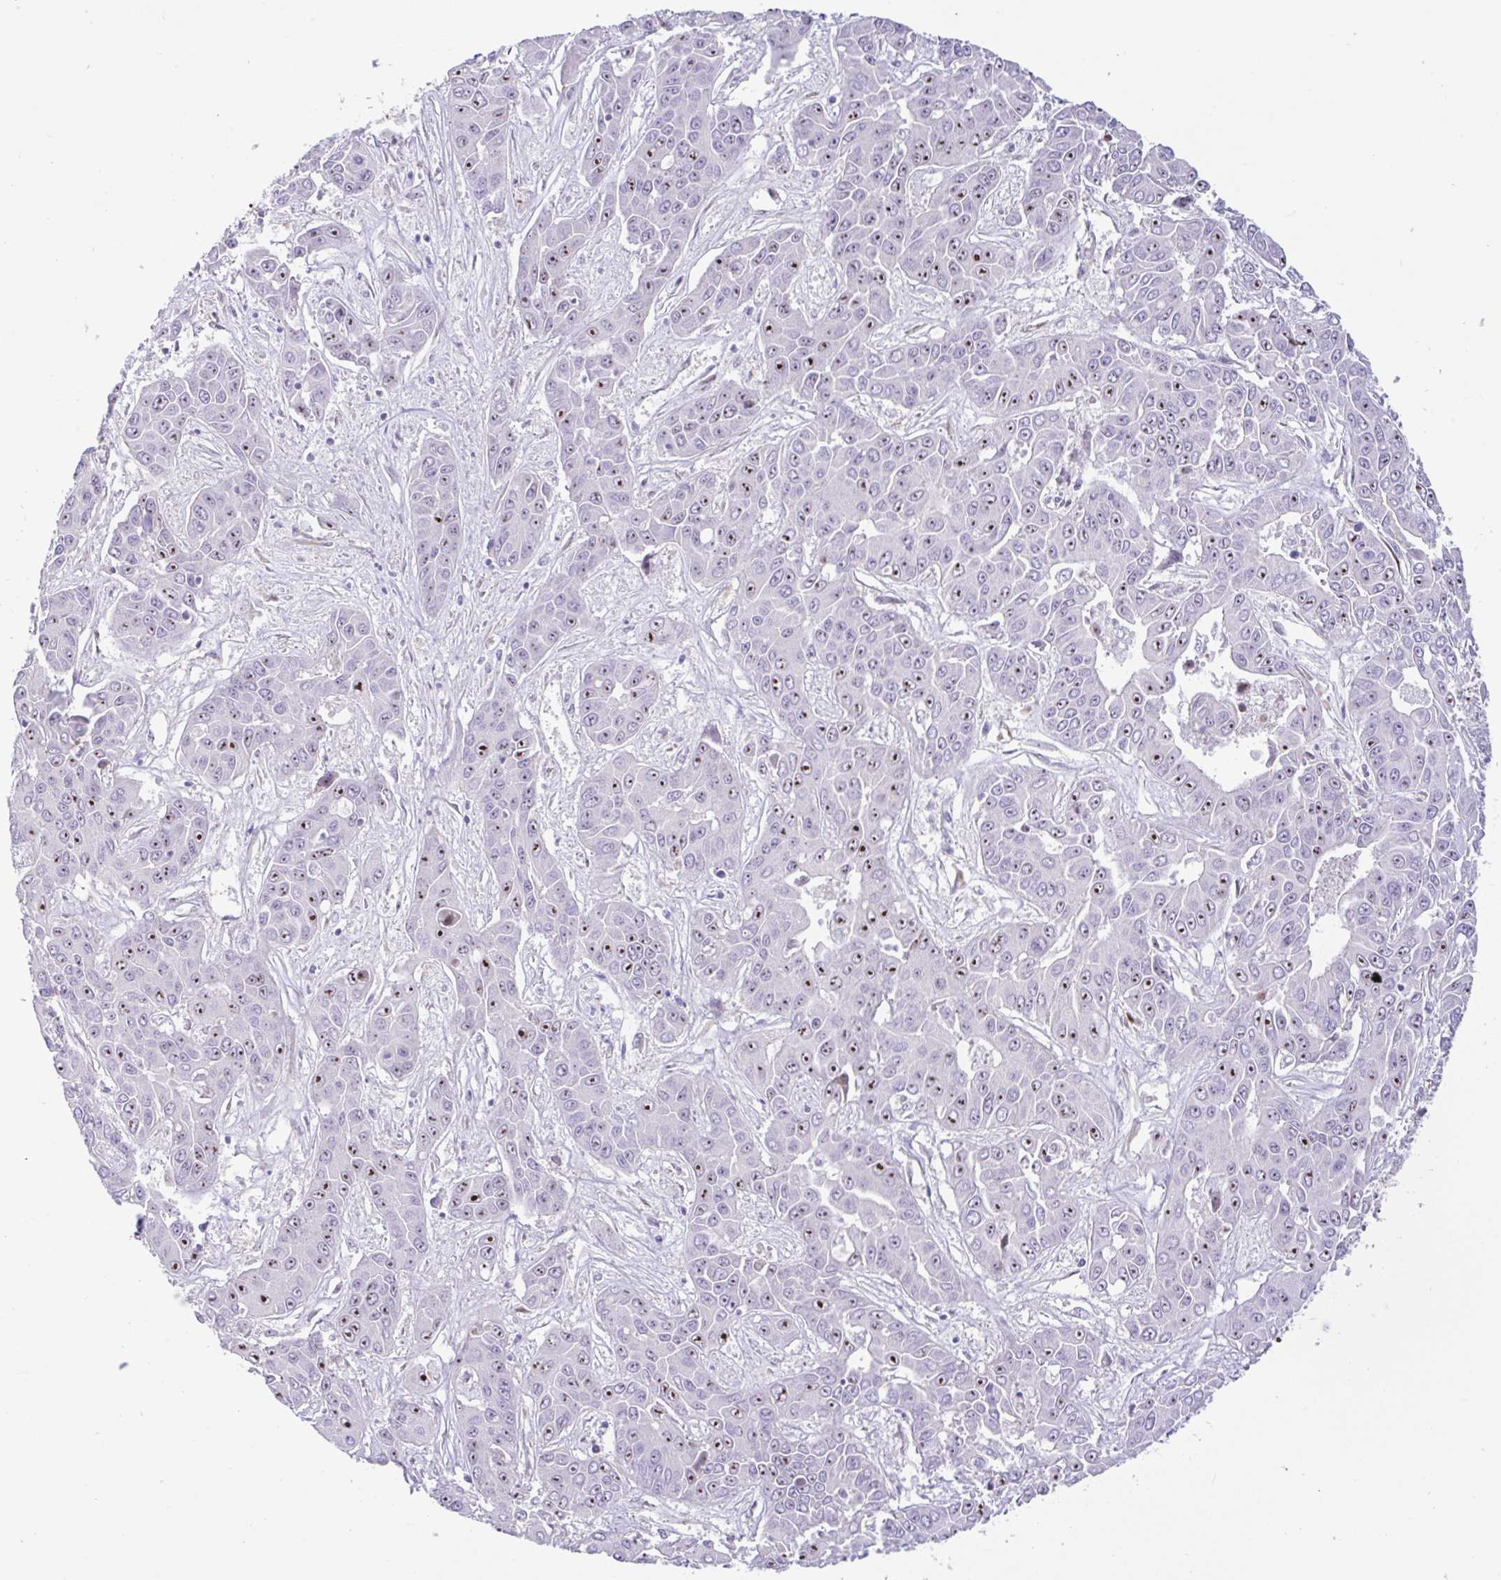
{"staining": {"intensity": "strong", "quantity": "25%-75%", "location": "nuclear"}, "tissue": "liver cancer", "cell_type": "Tumor cells", "image_type": "cancer", "snomed": [{"axis": "morphology", "description": "Cholangiocarcinoma"}, {"axis": "topography", "description": "Liver"}], "caption": "Immunohistochemical staining of human liver cancer demonstrates high levels of strong nuclear positivity in about 25%-75% of tumor cells.", "gene": "MXRA8", "patient": {"sex": "female", "age": 52}}